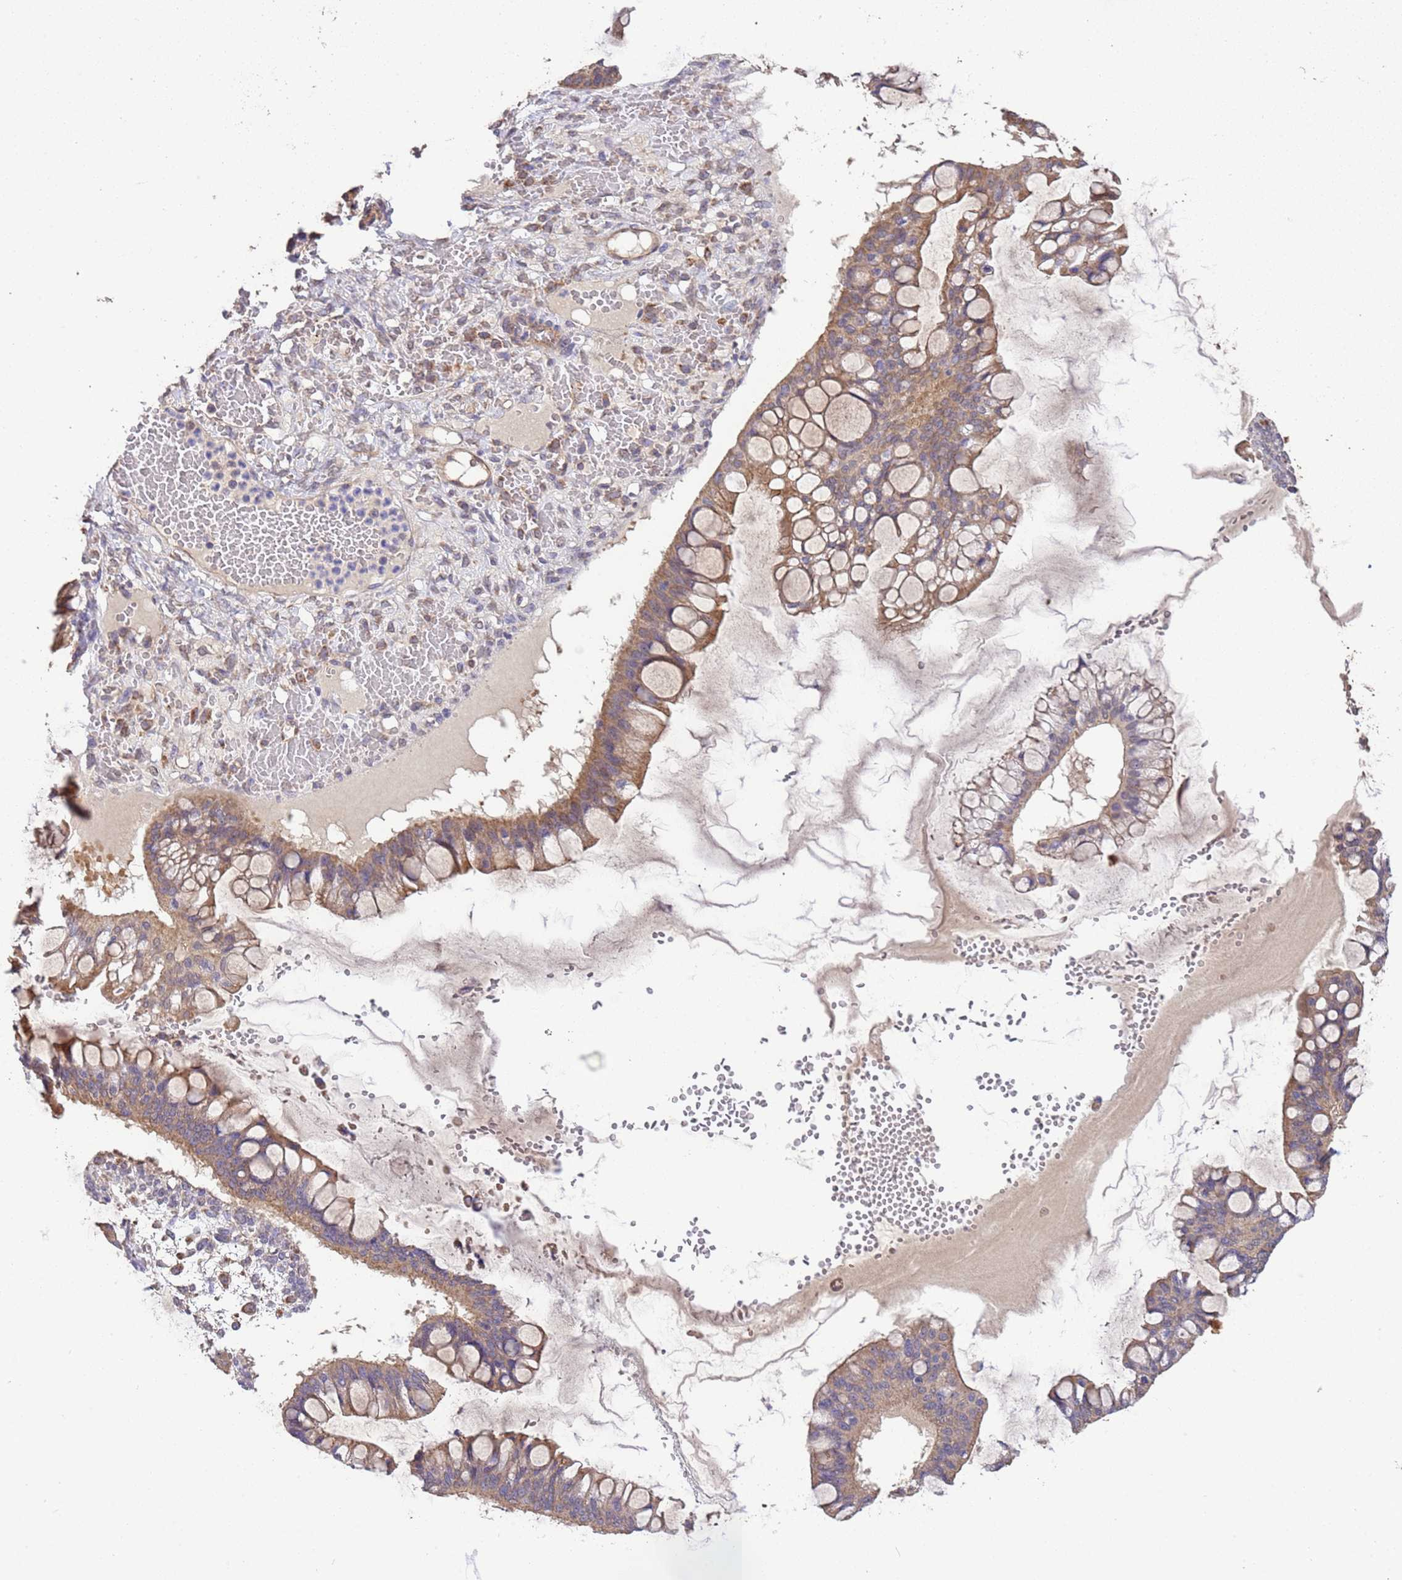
{"staining": {"intensity": "moderate", "quantity": ">75%", "location": "cytoplasmic/membranous"}, "tissue": "ovarian cancer", "cell_type": "Tumor cells", "image_type": "cancer", "snomed": [{"axis": "morphology", "description": "Cystadenocarcinoma, mucinous, NOS"}, {"axis": "topography", "description": "Ovary"}], "caption": "DAB immunohistochemical staining of human mucinous cystadenocarcinoma (ovarian) reveals moderate cytoplasmic/membranous protein positivity in about >75% of tumor cells.", "gene": "NPHP1", "patient": {"sex": "female", "age": 73}}